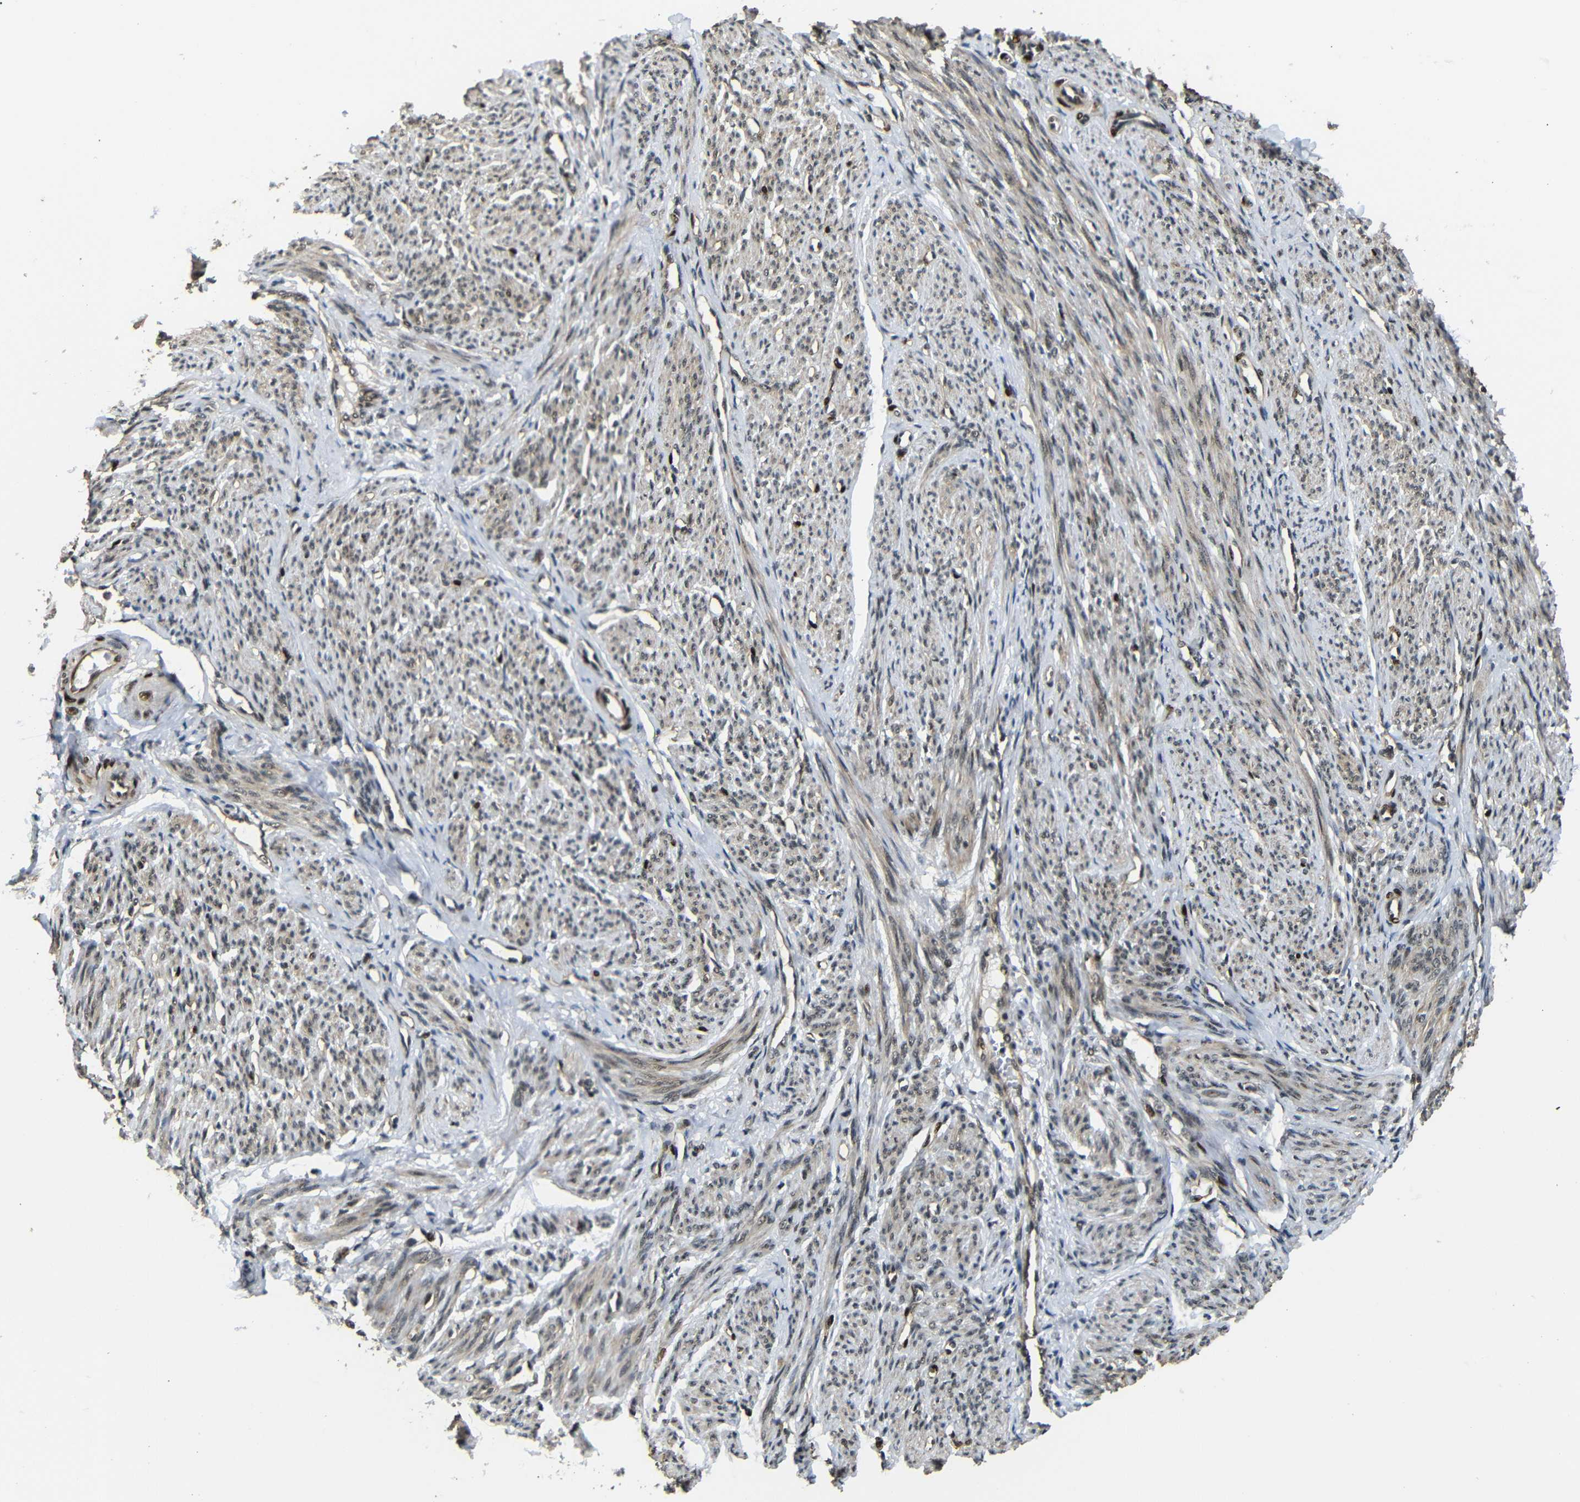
{"staining": {"intensity": "moderate", "quantity": ">75%", "location": "cytoplasmic/membranous,nuclear"}, "tissue": "smooth muscle", "cell_type": "Smooth muscle cells", "image_type": "normal", "snomed": [{"axis": "morphology", "description": "Normal tissue, NOS"}, {"axis": "topography", "description": "Smooth muscle"}], "caption": "An image showing moderate cytoplasmic/membranous,nuclear expression in about >75% of smooth muscle cells in unremarkable smooth muscle, as visualized by brown immunohistochemical staining.", "gene": "TBX2", "patient": {"sex": "female", "age": 65}}